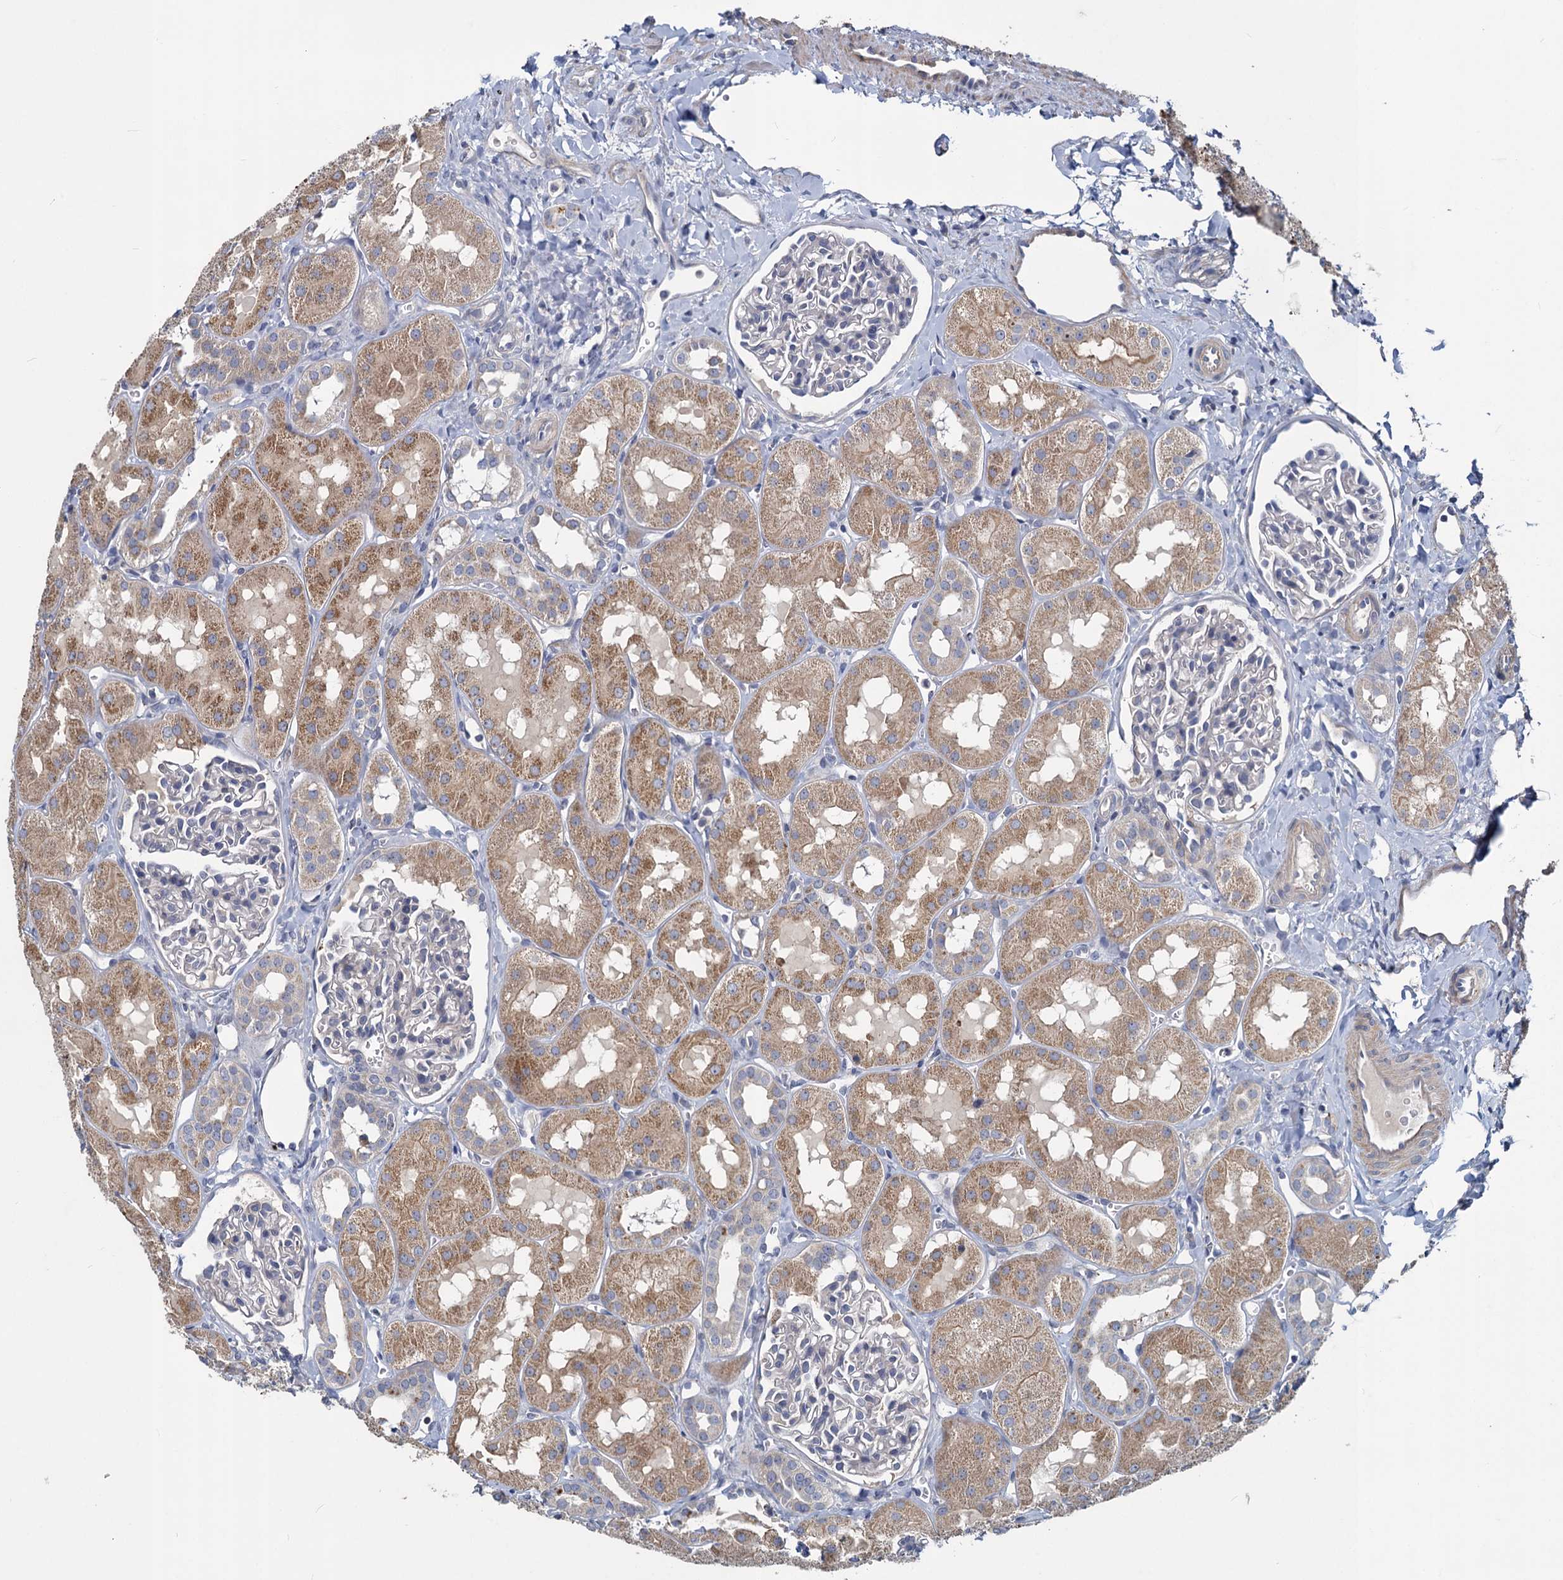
{"staining": {"intensity": "negative", "quantity": "none", "location": "none"}, "tissue": "kidney", "cell_type": "Cells in glomeruli", "image_type": "normal", "snomed": [{"axis": "morphology", "description": "Normal tissue, NOS"}, {"axis": "topography", "description": "Kidney"}, {"axis": "topography", "description": "Urinary bladder"}], "caption": "This is an immunohistochemistry (IHC) image of normal human kidney. There is no expression in cells in glomeruli.", "gene": "SLC2A7", "patient": {"sex": "male", "age": 16}}